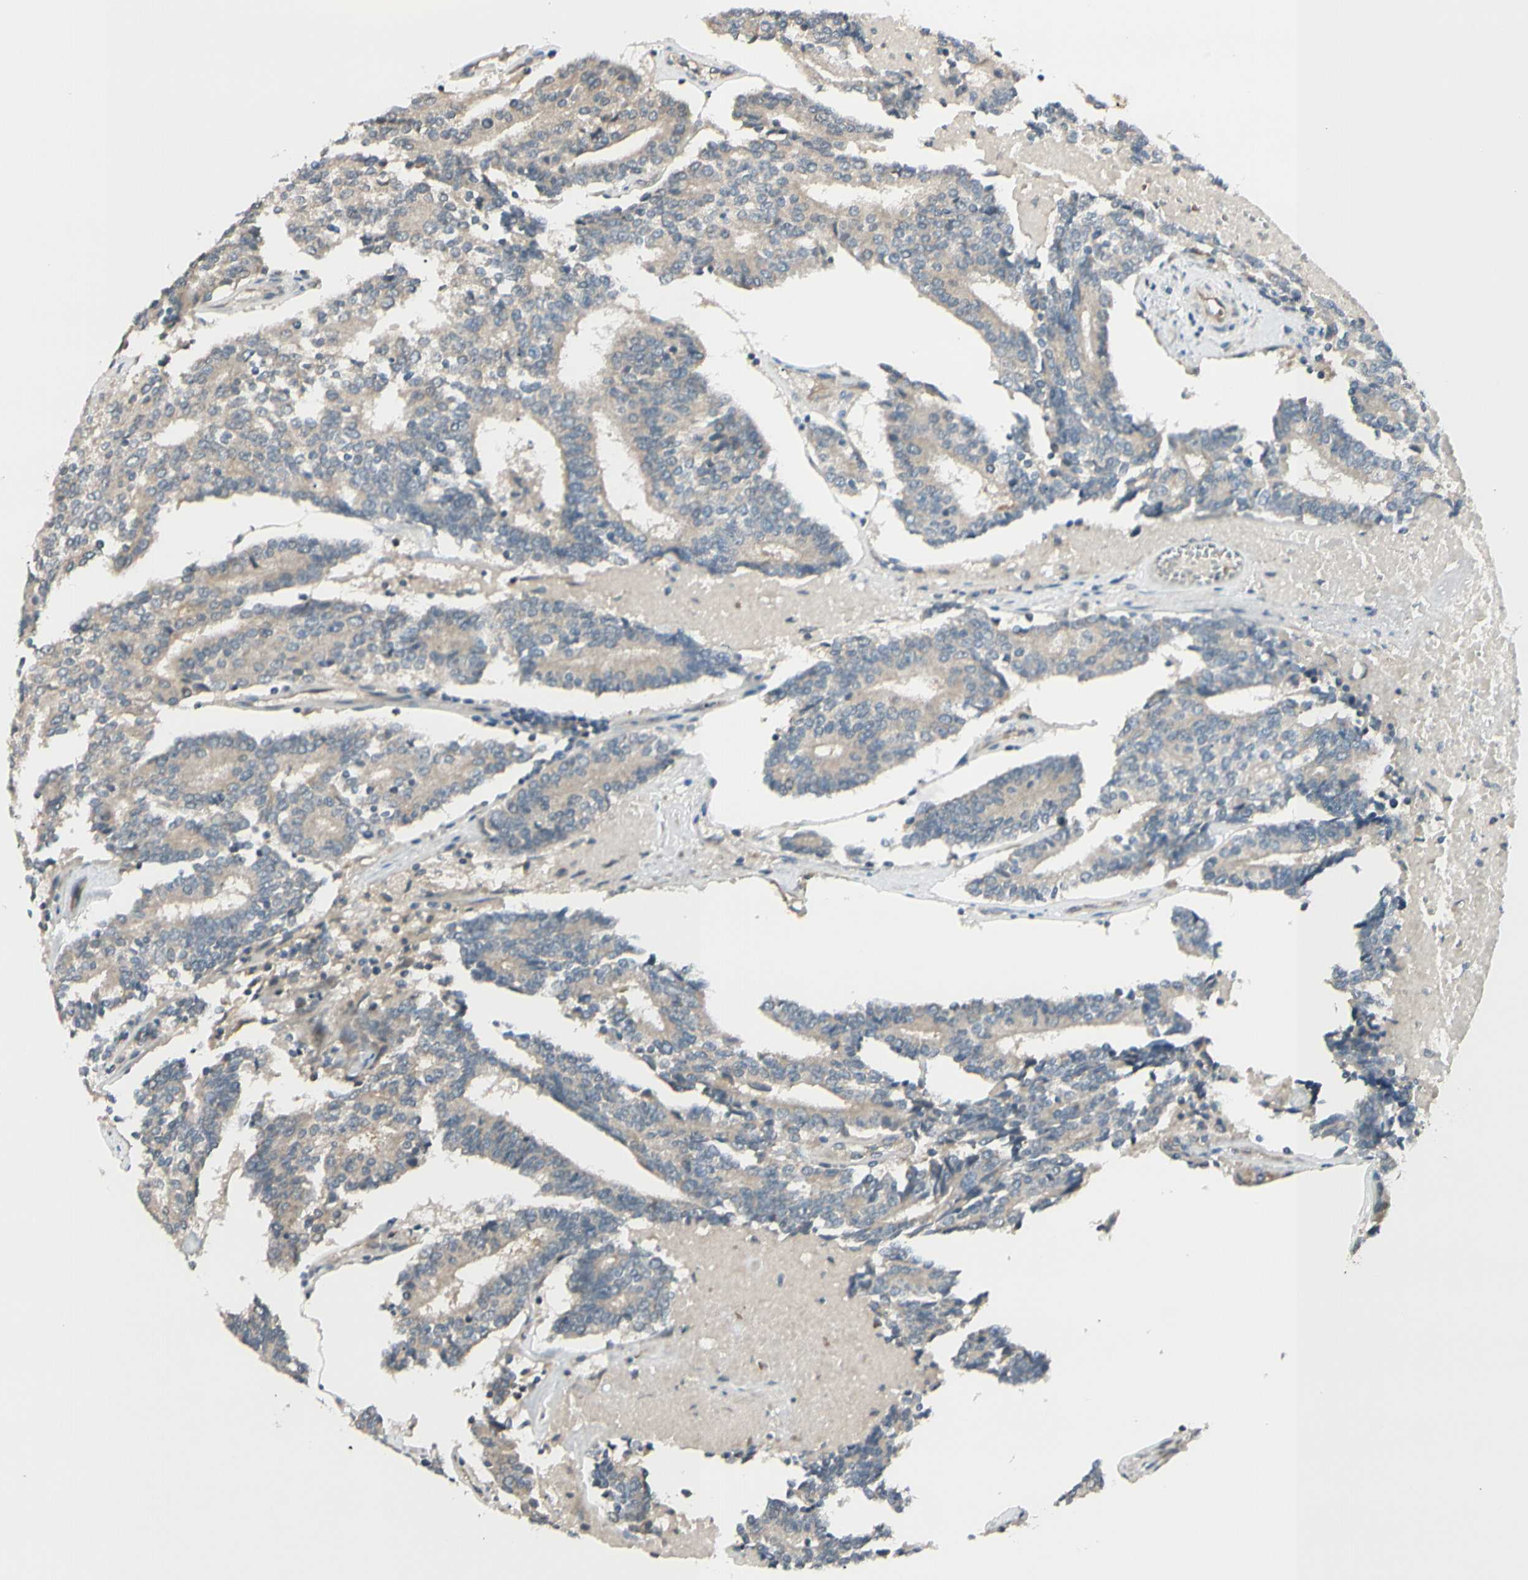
{"staining": {"intensity": "weak", "quantity": ">75%", "location": "cytoplasmic/membranous"}, "tissue": "prostate cancer", "cell_type": "Tumor cells", "image_type": "cancer", "snomed": [{"axis": "morphology", "description": "Adenocarcinoma, High grade"}, {"axis": "topography", "description": "Prostate"}], "caption": "The immunohistochemical stain highlights weak cytoplasmic/membranous expression in tumor cells of prostate adenocarcinoma (high-grade) tissue.", "gene": "FGF10", "patient": {"sex": "male", "age": 55}}